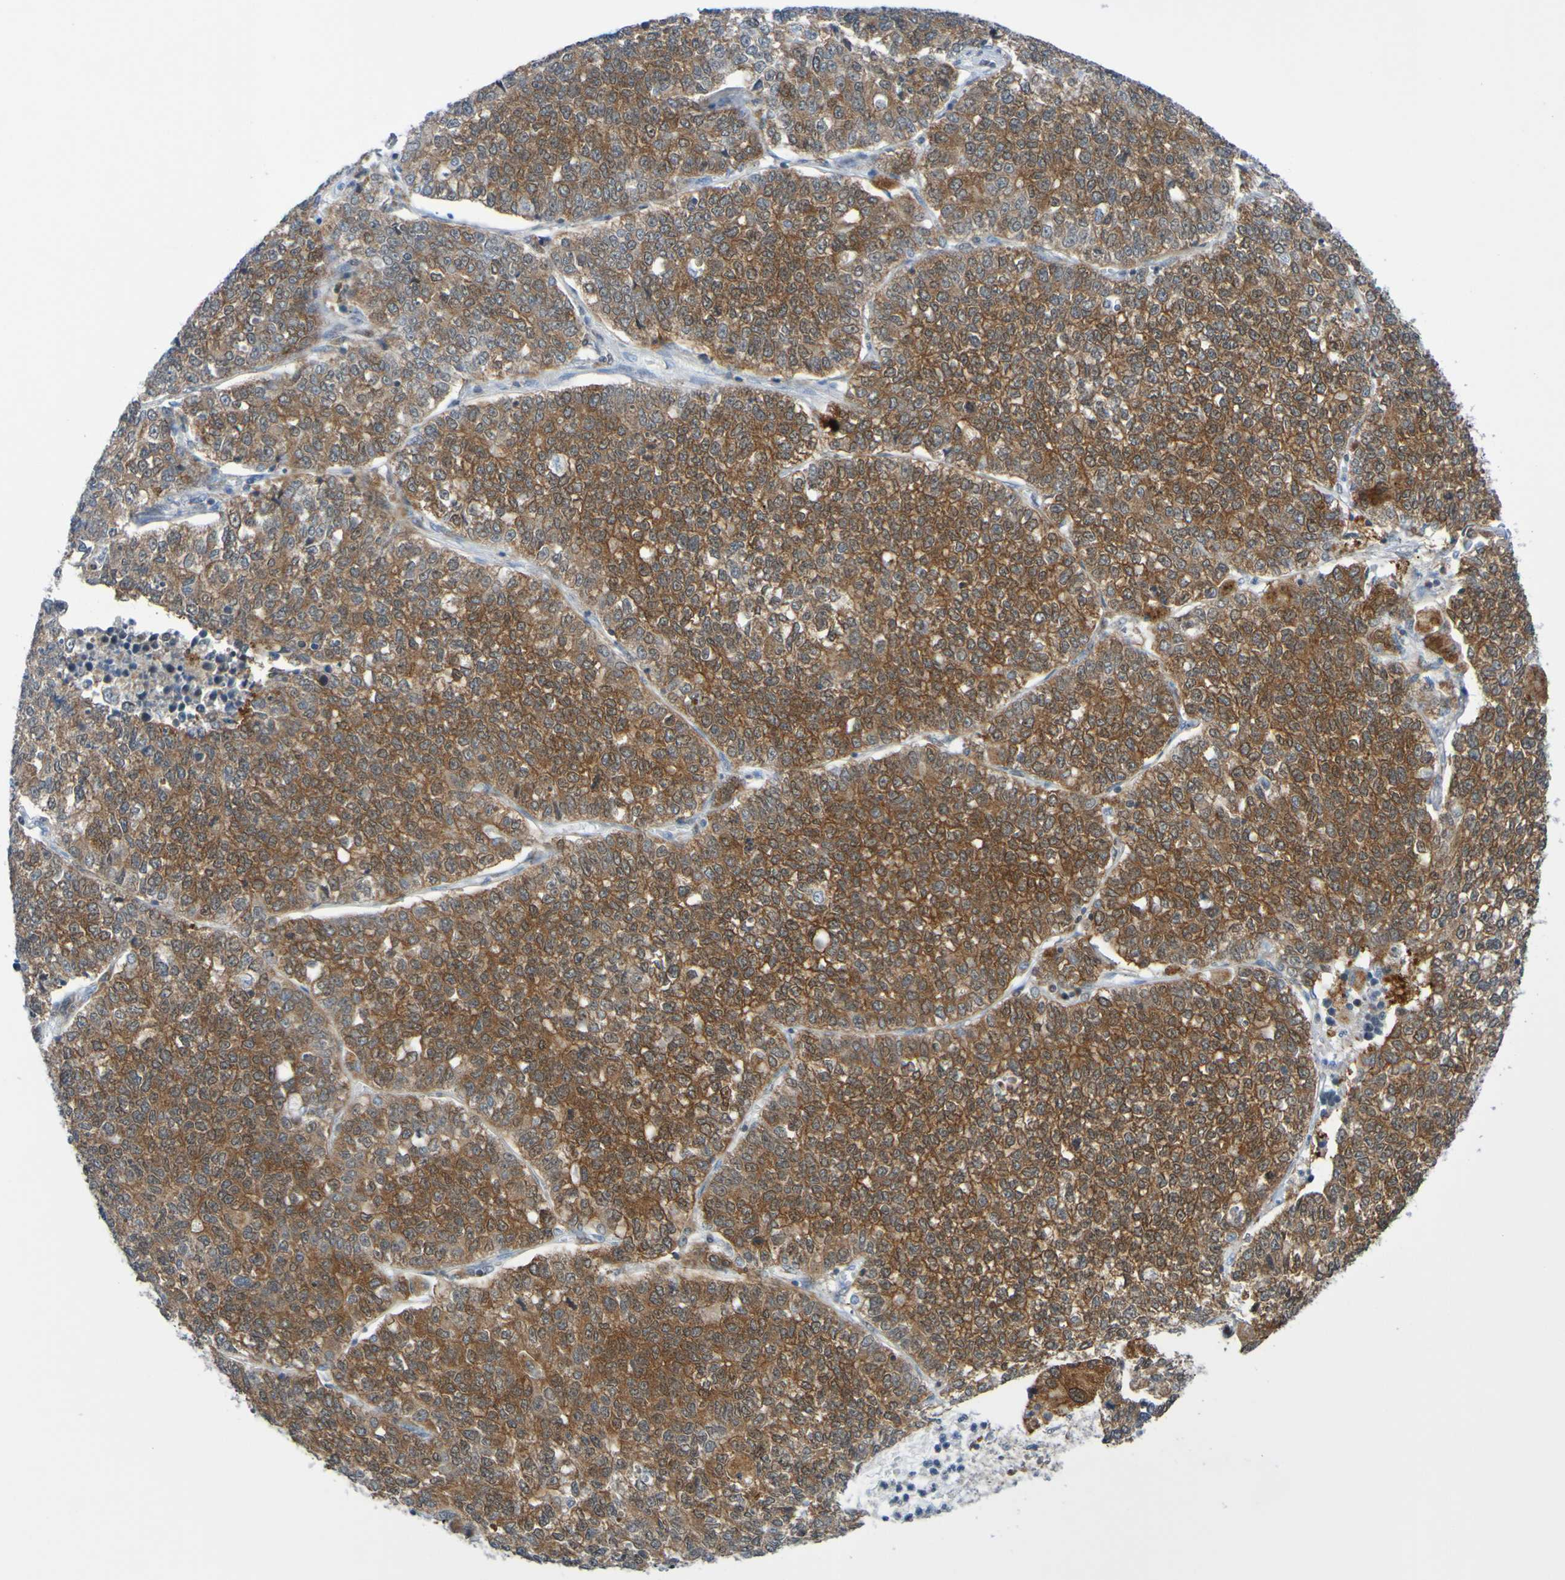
{"staining": {"intensity": "strong", "quantity": ">75%", "location": "cytoplasmic/membranous"}, "tissue": "lung cancer", "cell_type": "Tumor cells", "image_type": "cancer", "snomed": [{"axis": "morphology", "description": "Adenocarcinoma, NOS"}, {"axis": "topography", "description": "Lung"}], "caption": "Approximately >75% of tumor cells in human lung adenocarcinoma show strong cytoplasmic/membranous protein staining as visualized by brown immunohistochemical staining.", "gene": "ATIC", "patient": {"sex": "male", "age": 49}}